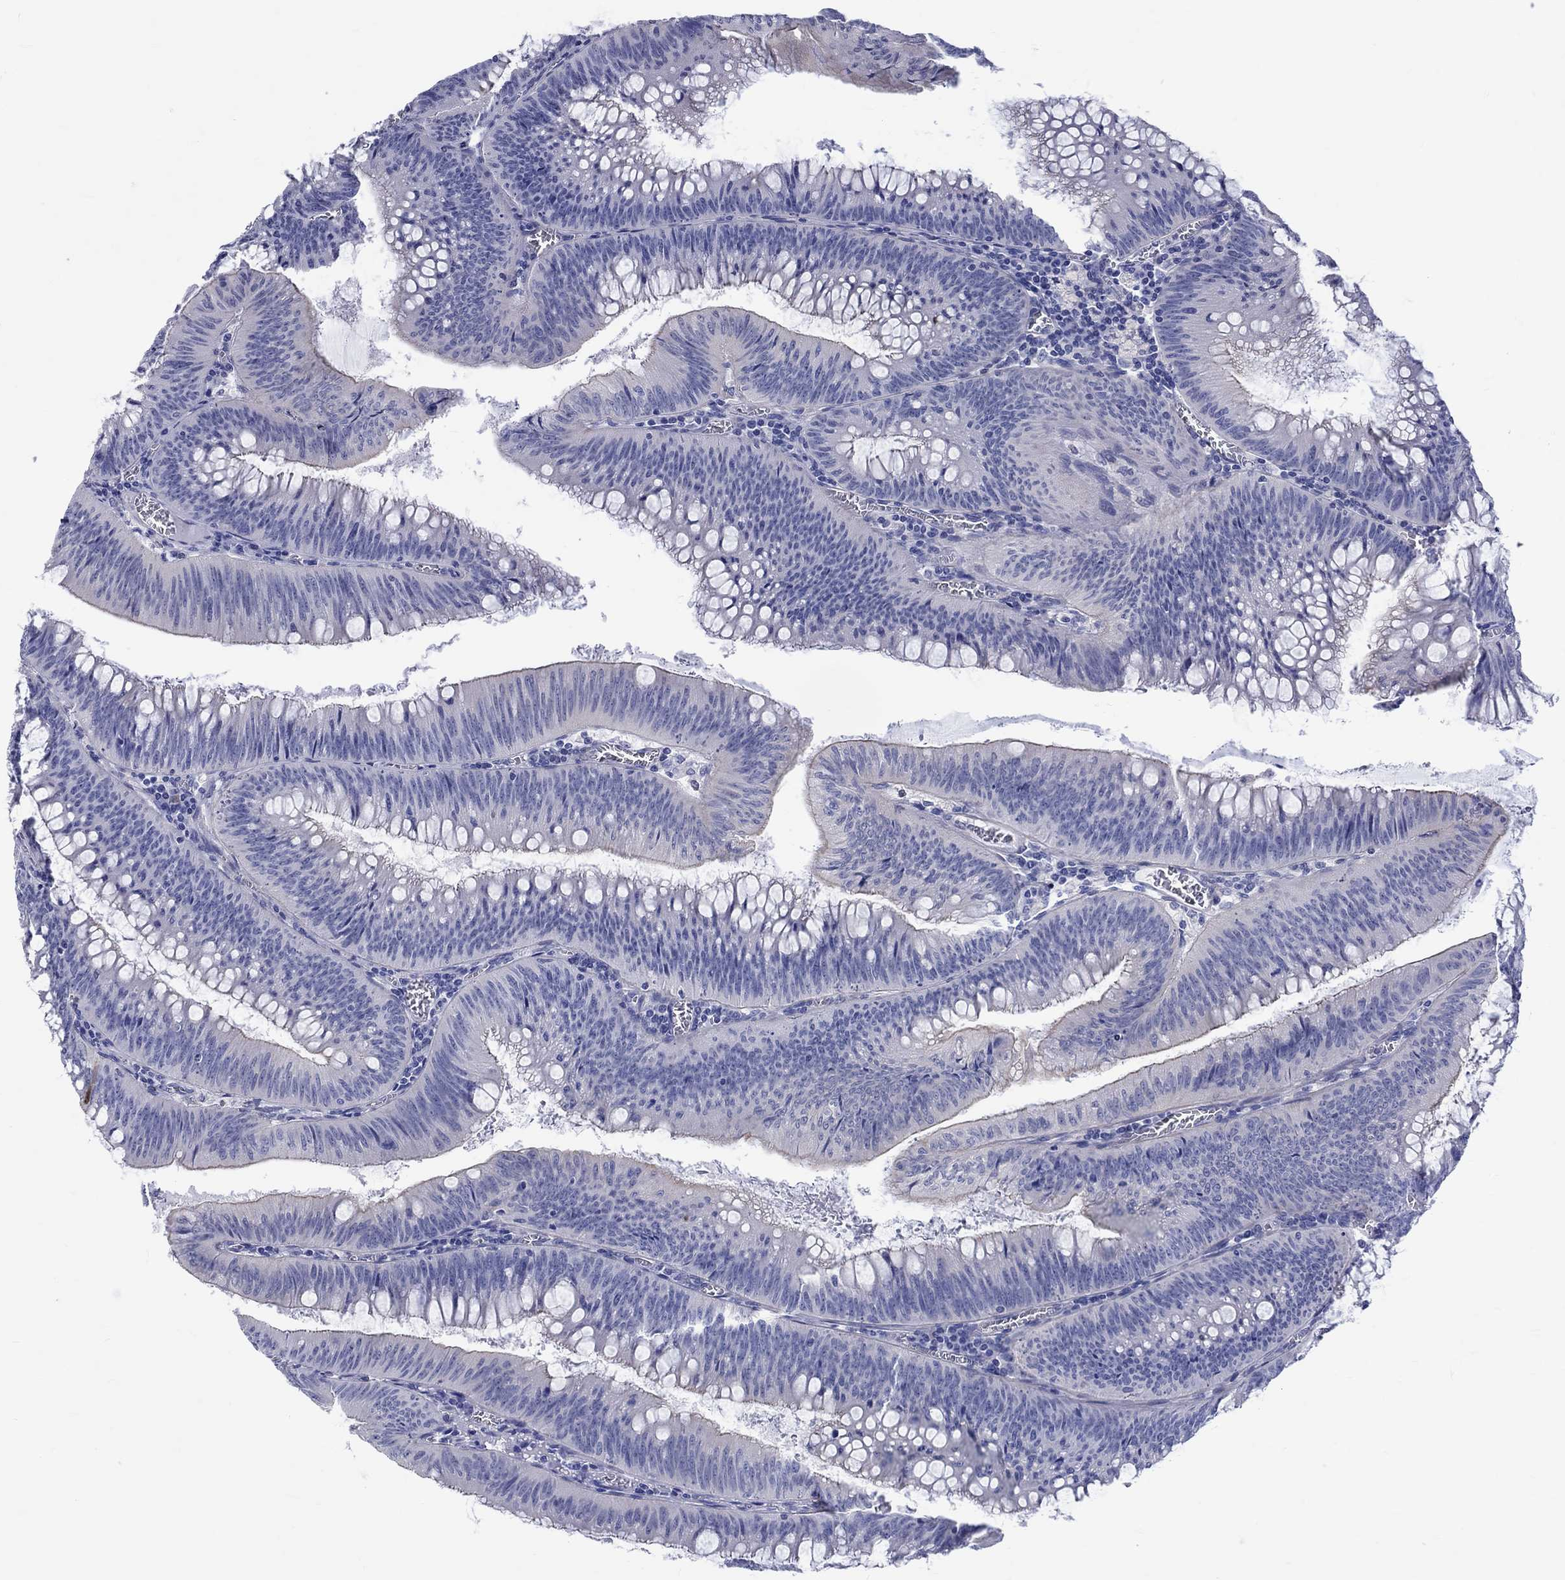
{"staining": {"intensity": "negative", "quantity": "none", "location": "none"}, "tissue": "colorectal cancer", "cell_type": "Tumor cells", "image_type": "cancer", "snomed": [{"axis": "morphology", "description": "Adenocarcinoma, NOS"}, {"axis": "topography", "description": "Rectum"}], "caption": "This is an immunohistochemistry (IHC) photomicrograph of human colorectal cancer (adenocarcinoma). There is no staining in tumor cells.", "gene": "SH2D7", "patient": {"sex": "female", "age": 72}}